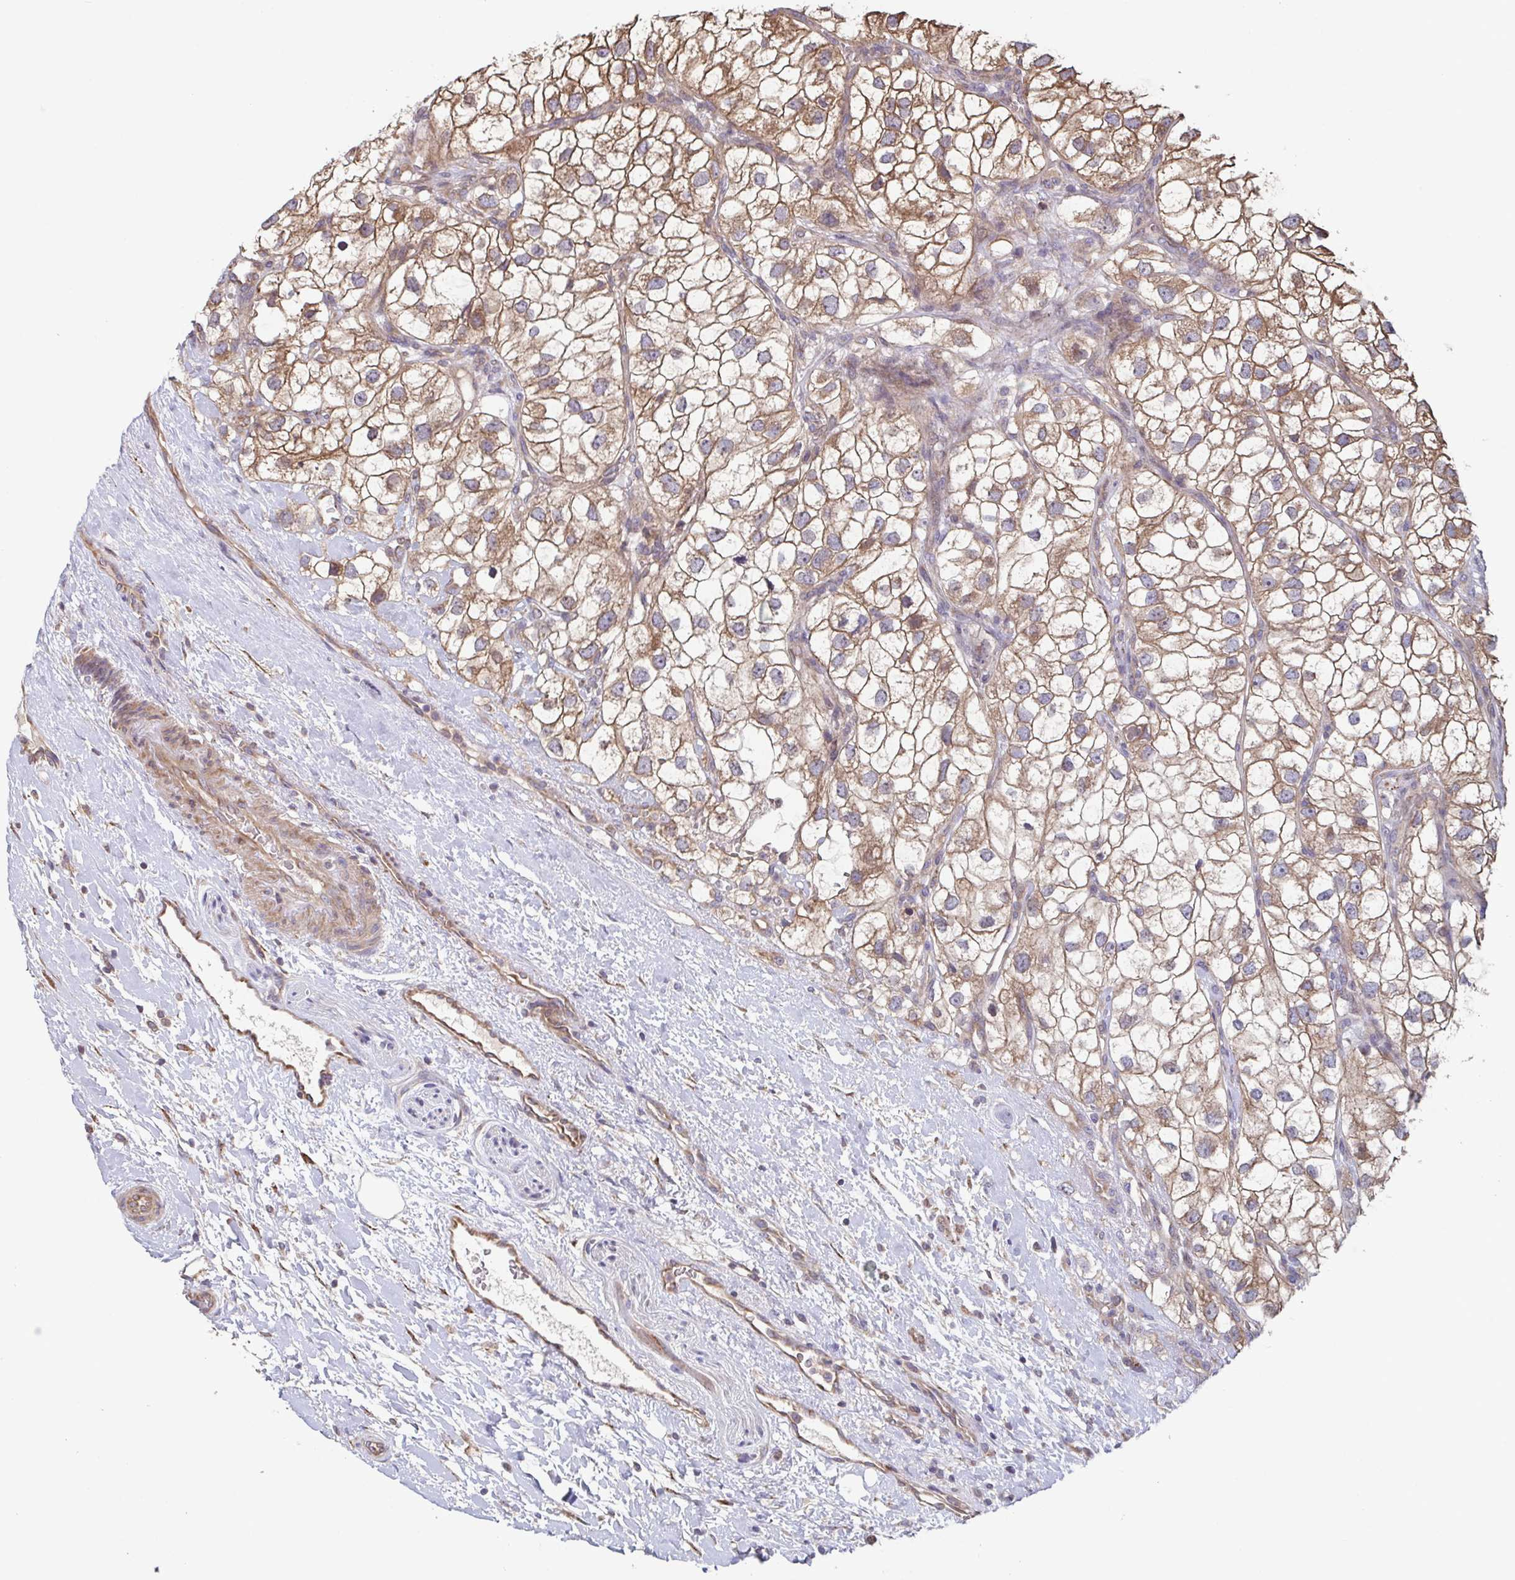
{"staining": {"intensity": "moderate", "quantity": ">75%", "location": "cytoplasmic/membranous"}, "tissue": "renal cancer", "cell_type": "Tumor cells", "image_type": "cancer", "snomed": [{"axis": "morphology", "description": "Adenocarcinoma, NOS"}, {"axis": "topography", "description": "Kidney"}], "caption": "Human renal cancer (adenocarcinoma) stained with a protein marker demonstrates moderate staining in tumor cells.", "gene": "COPB1", "patient": {"sex": "male", "age": 59}}